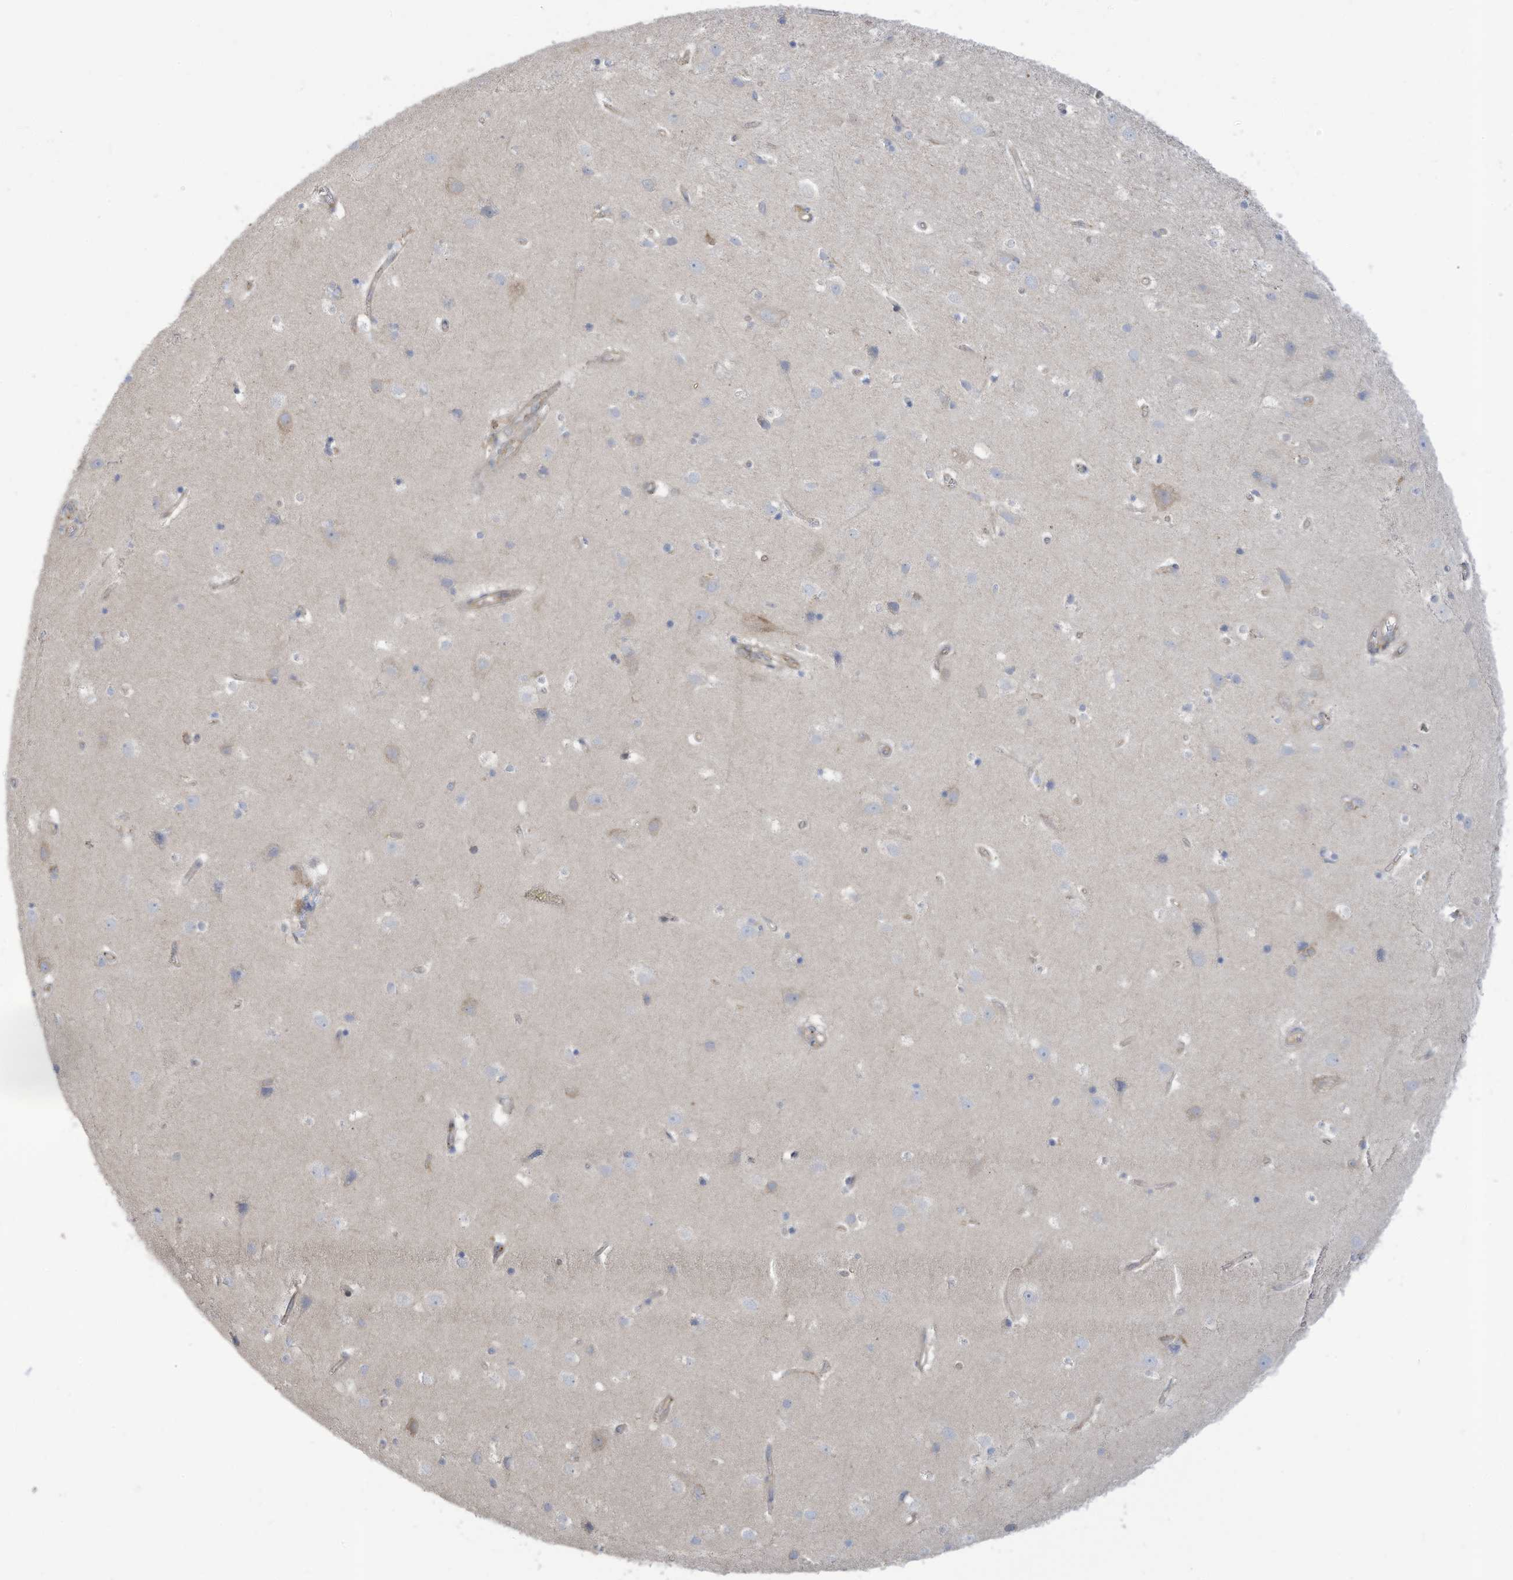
{"staining": {"intensity": "weak", "quantity": ">75%", "location": "cytoplasmic/membranous"}, "tissue": "cerebral cortex", "cell_type": "Endothelial cells", "image_type": "normal", "snomed": [{"axis": "morphology", "description": "Normal tissue, NOS"}, {"axis": "topography", "description": "Cerebral cortex"}], "caption": "Endothelial cells display low levels of weak cytoplasmic/membranous staining in approximately >75% of cells in unremarkable cerebral cortex. The staining is performed using DAB brown chromogen to label protein expression. The nuclei are counter-stained blue using hematoxylin.", "gene": "ADAT2", "patient": {"sex": "male", "age": 54}}